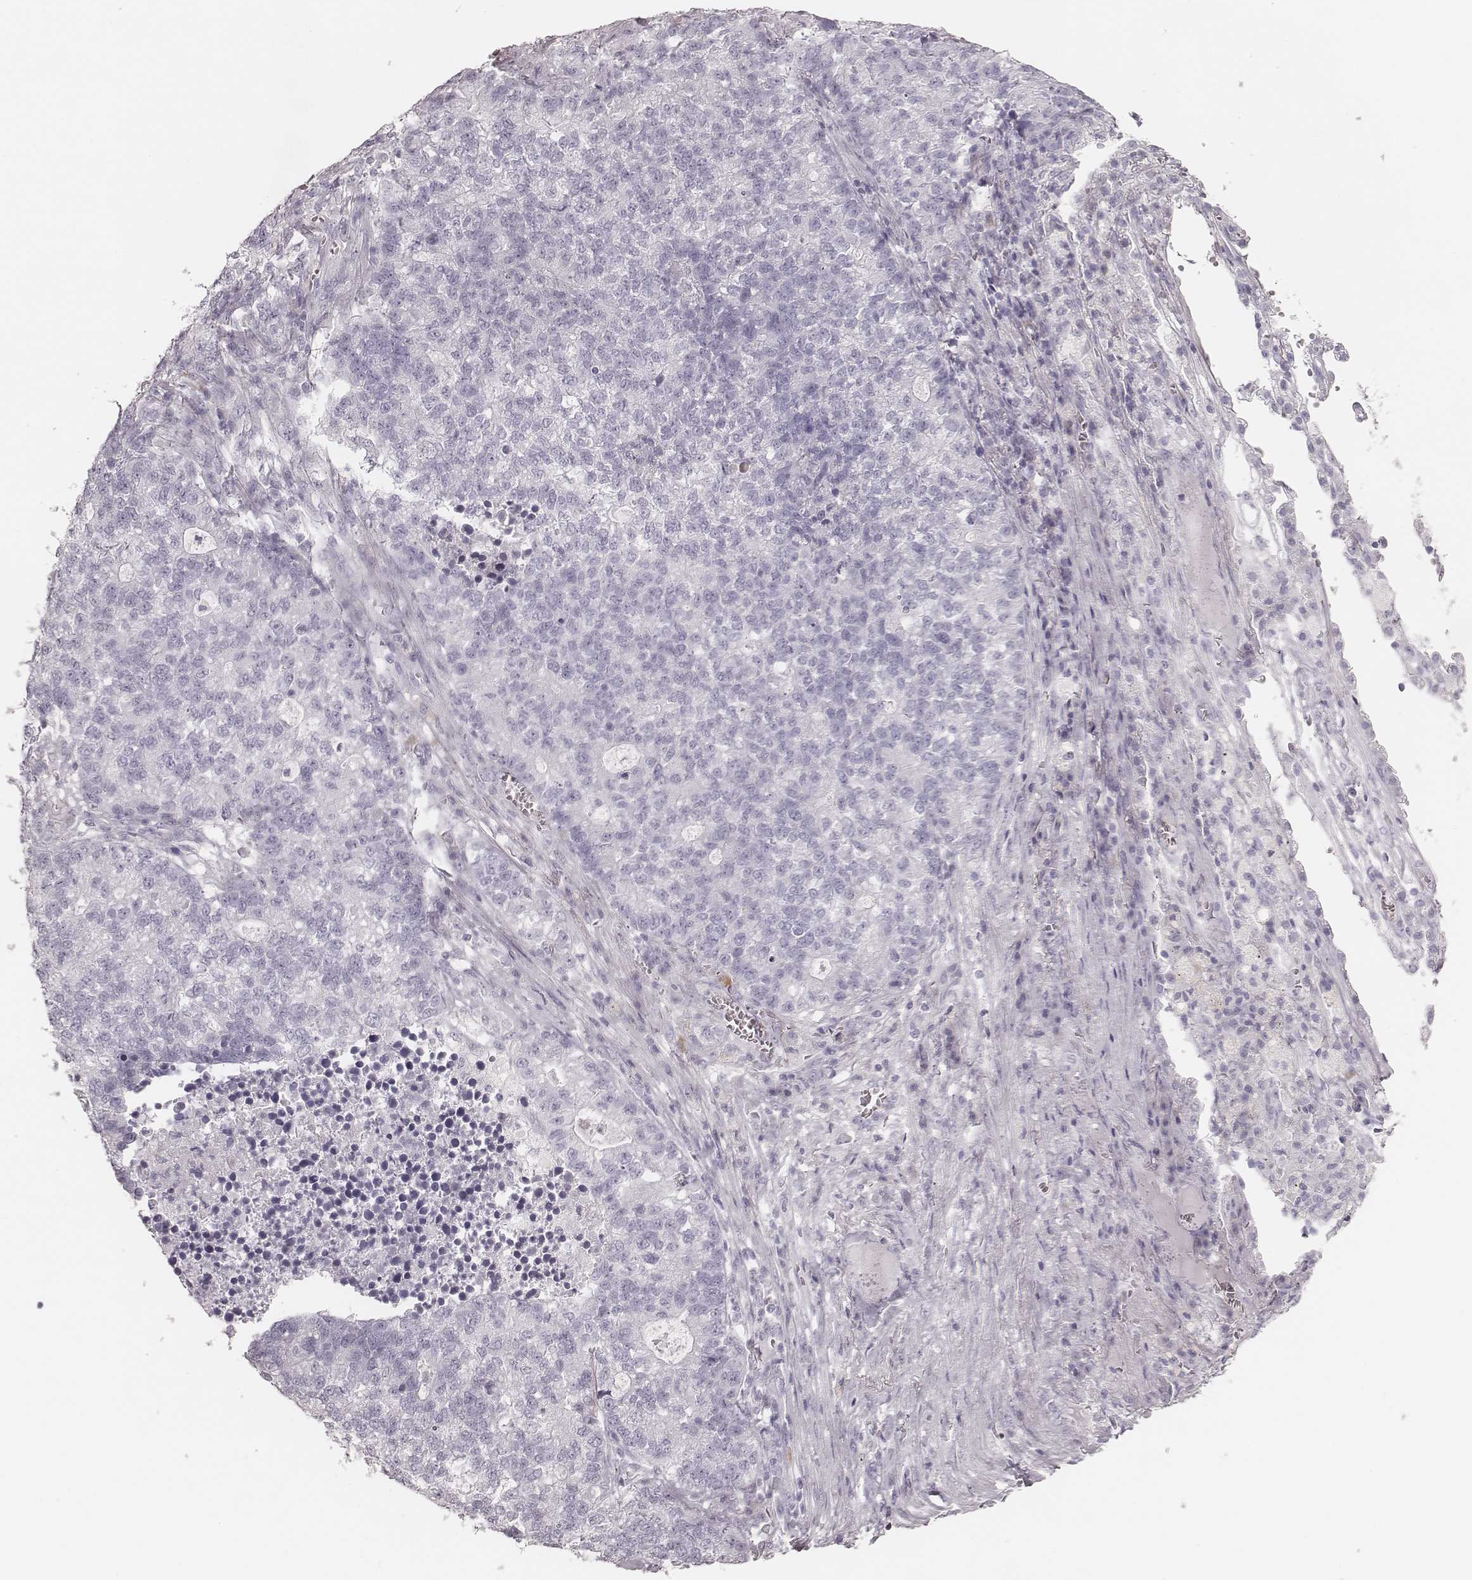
{"staining": {"intensity": "negative", "quantity": "none", "location": "none"}, "tissue": "lung cancer", "cell_type": "Tumor cells", "image_type": "cancer", "snomed": [{"axis": "morphology", "description": "Adenocarcinoma, NOS"}, {"axis": "topography", "description": "Lung"}], "caption": "A micrograph of lung adenocarcinoma stained for a protein exhibits no brown staining in tumor cells.", "gene": "KRT82", "patient": {"sex": "male", "age": 57}}